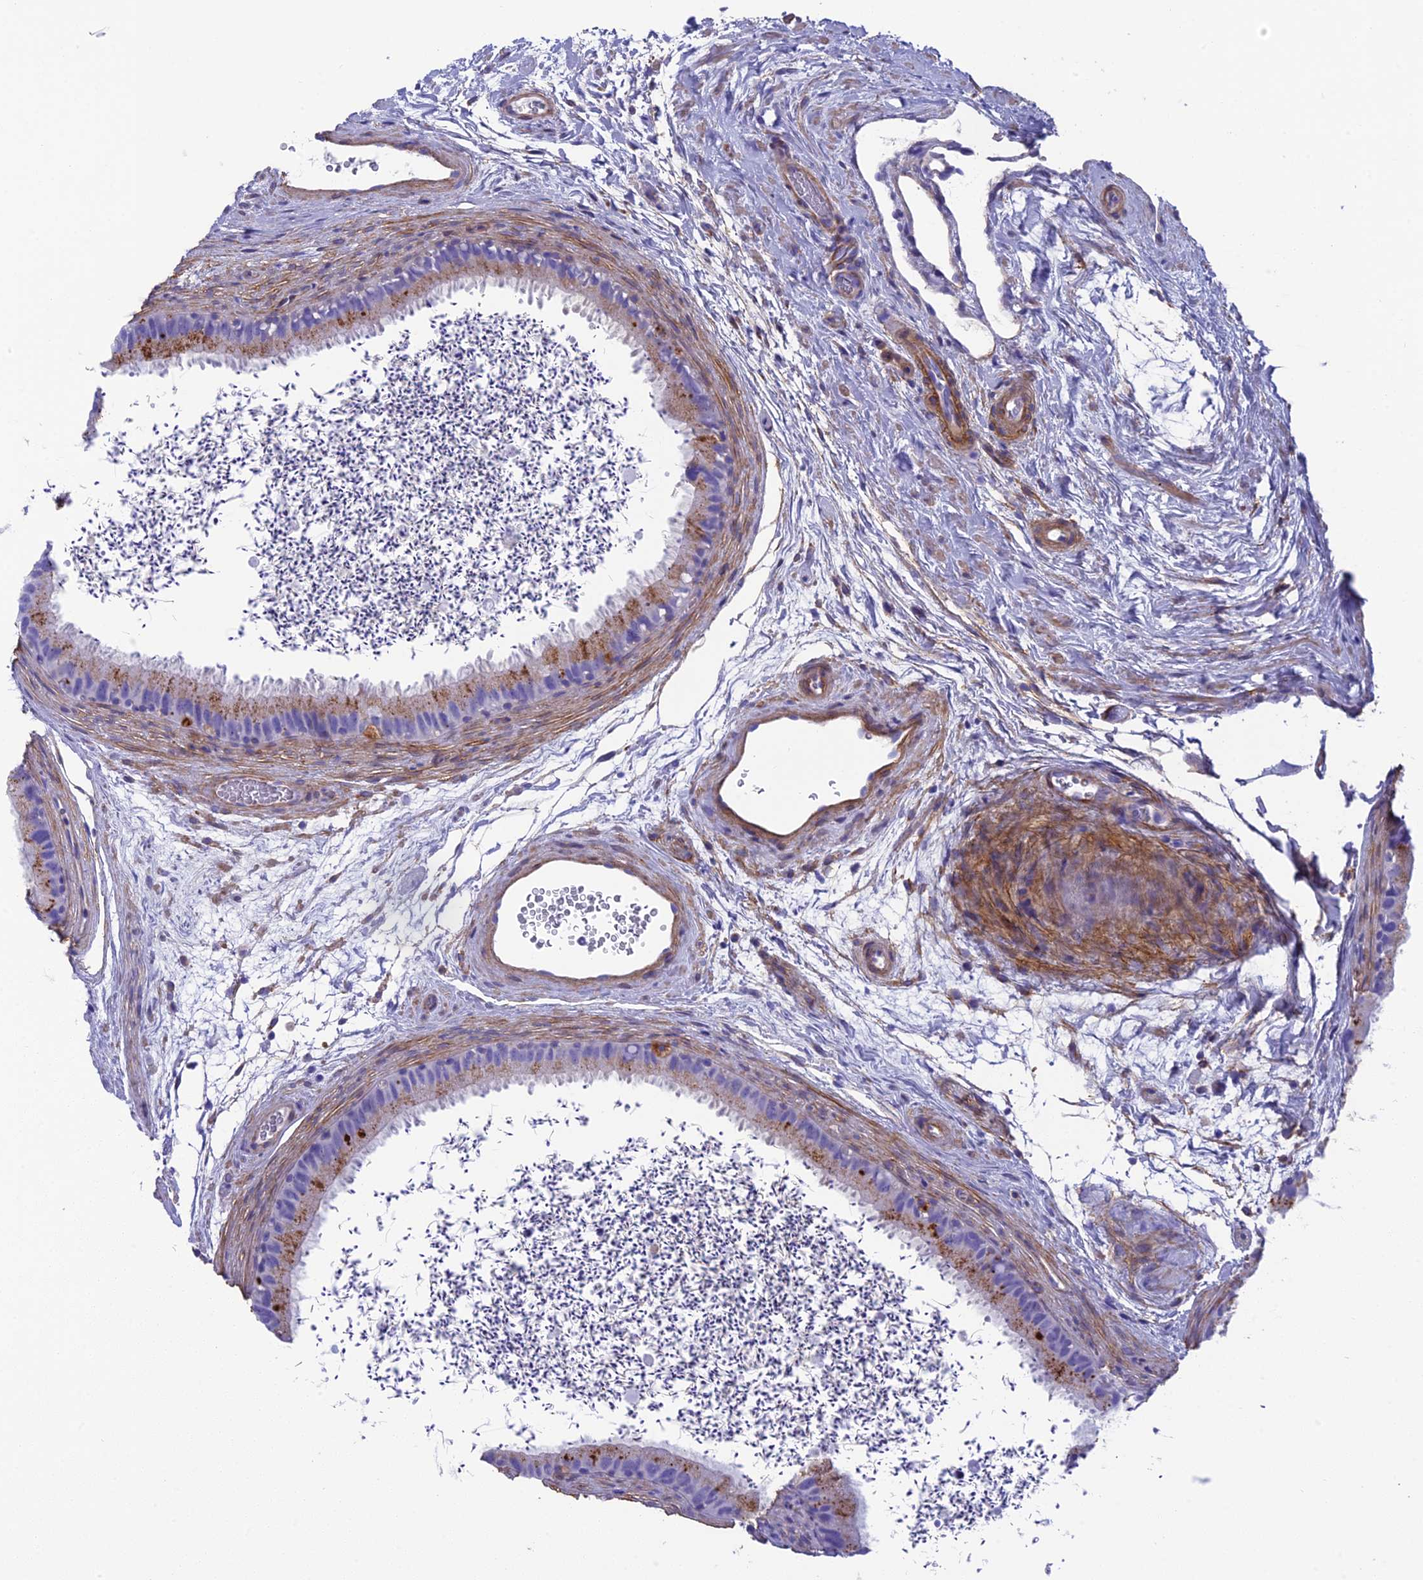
{"staining": {"intensity": "moderate", "quantity": "25%-75%", "location": "cytoplasmic/membranous"}, "tissue": "epididymis", "cell_type": "Glandular cells", "image_type": "normal", "snomed": [{"axis": "morphology", "description": "Normal tissue, NOS"}, {"axis": "topography", "description": "Epididymis, spermatic cord, NOS"}], "caption": "IHC micrograph of normal human epididymis stained for a protein (brown), which exhibits medium levels of moderate cytoplasmic/membranous positivity in about 25%-75% of glandular cells.", "gene": "TNS1", "patient": {"sex": "male", "age": 50}}